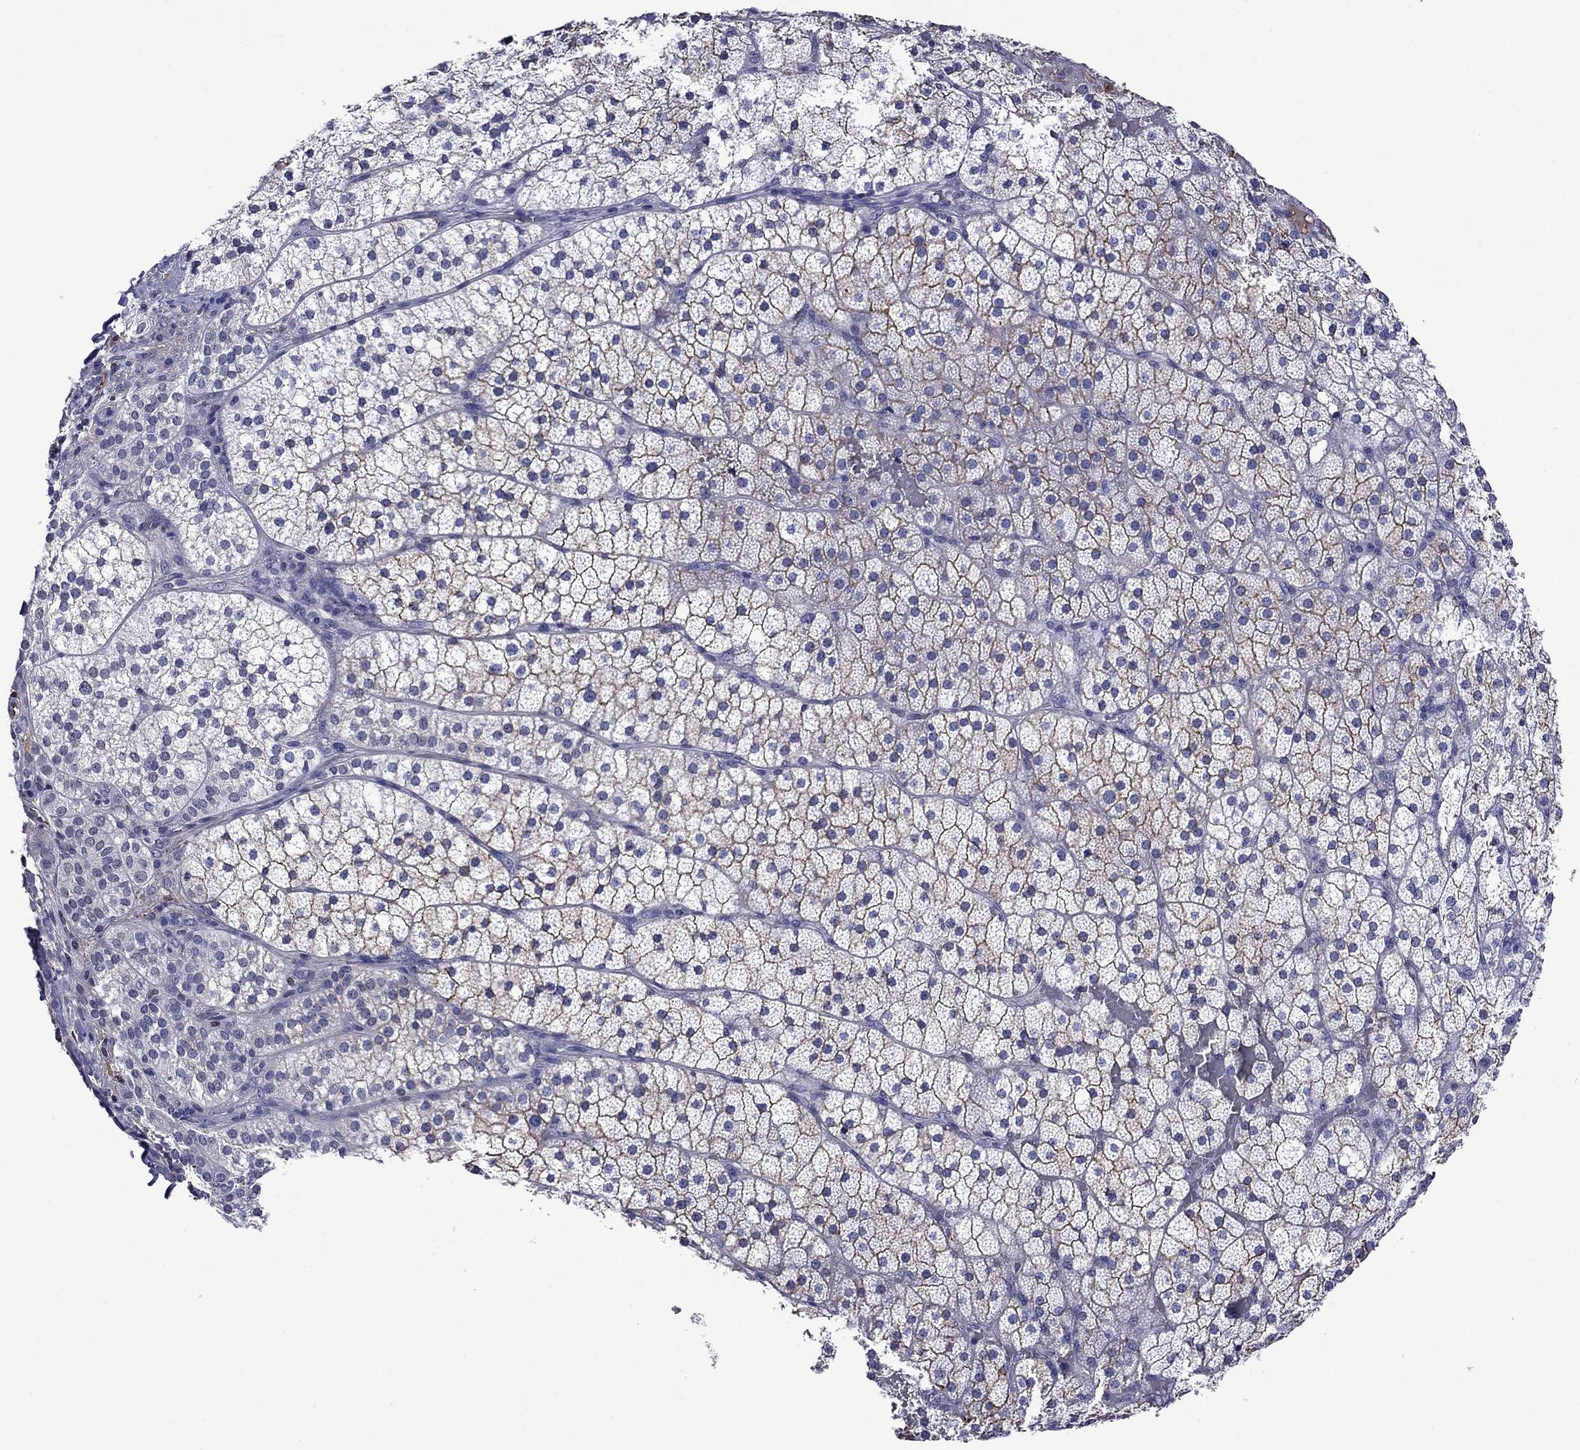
{"staining": {"intensity": "negative", "quantity": "none", "location": "none"}, "tissue": "adrenal gland", "cell_type": "Glandular cells", "image_type": "normal", "snomed": [{"axis": "morphology", "description": "Normal tissue, NOS"}, {"axis": "topography", "description": "Adrenal gland"}], "caption": "This is an immunohistochemistry micrograph of unremarkable human adrenal gland. There is no positivity in glandular cells.", "gene": "APOA2", "patient": {"sex": "male", "age": 53}}